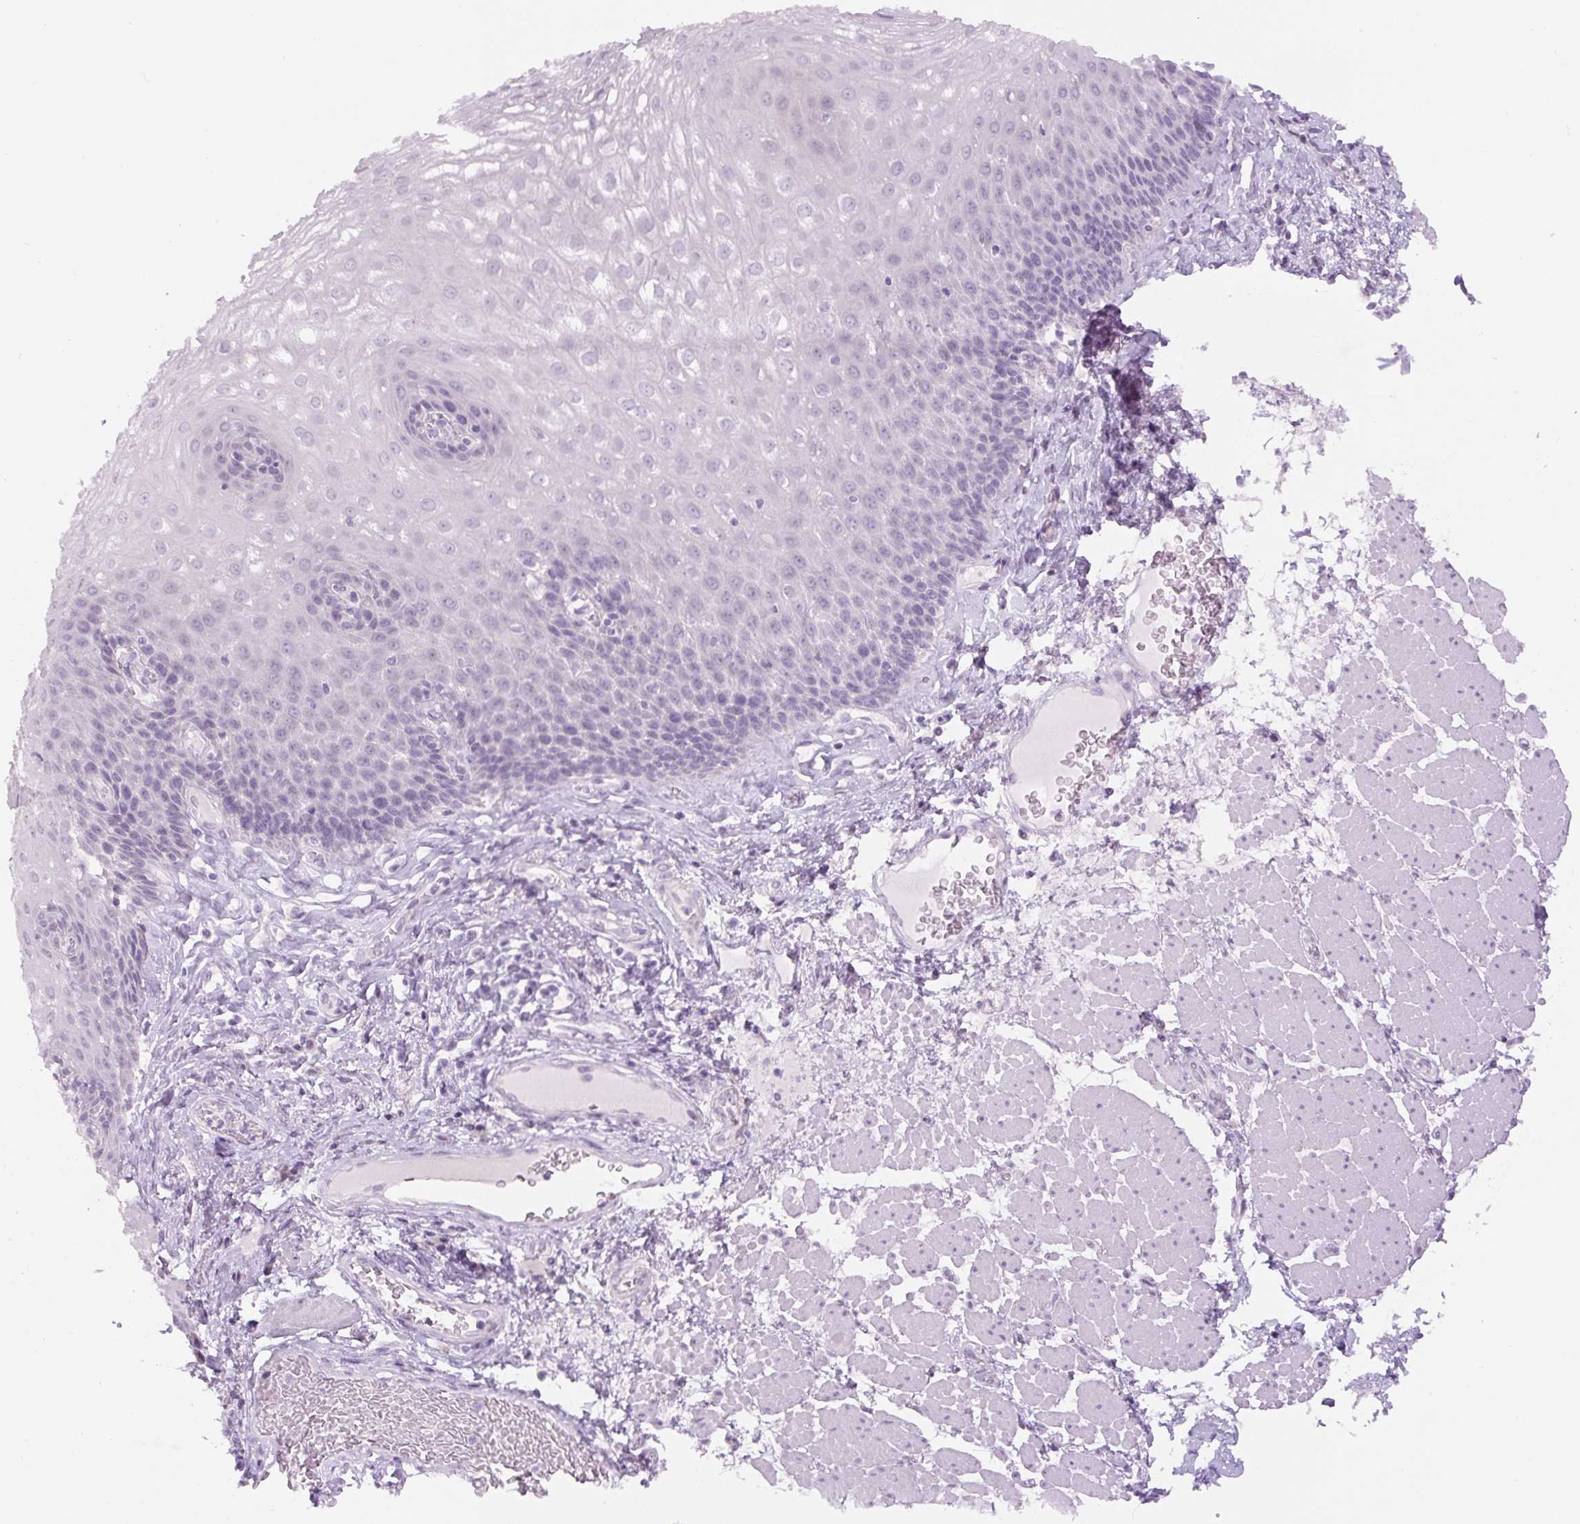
{"staining": {"intensity": "negative", "quantity": "none", "location": "none"}, "tissue": "esophagus", "cell_type": "Squamous epithelial cells", "image_type": "normal", "snomed": [{"axis": "morphology", "description": "Normal tissue, NOS"}, {"axis": "topography", "description": "Esophagus"}], "caption": "IHC of unremarkable esophagus shows no expression in squamous epithelial cells. (DAB immunohistochemistry (IHC) visualized using brightfield microscopy, high magnification).", "gene": "SIX1", "patient": {"sex": "female", "age": 66}}